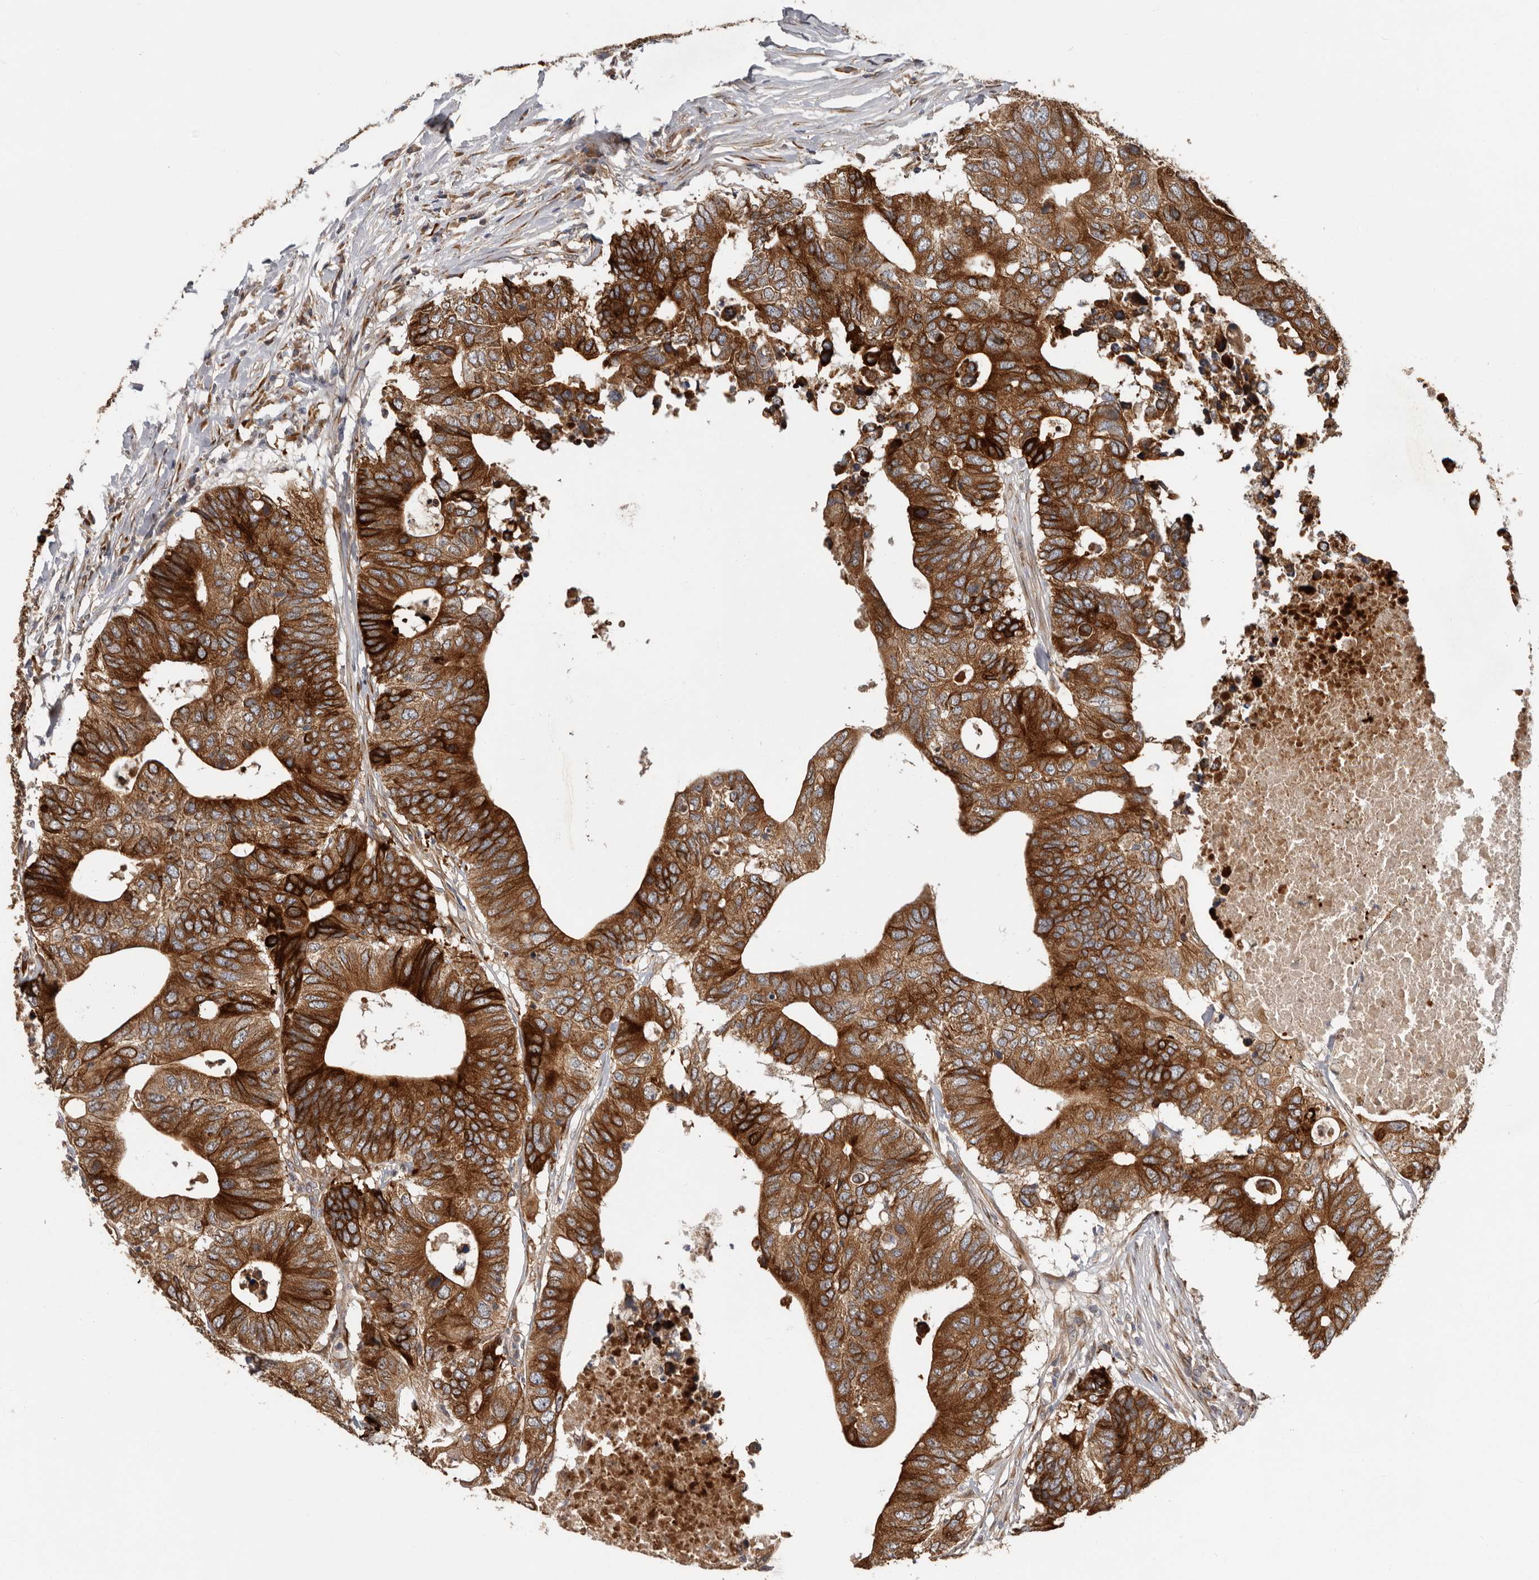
{"staining": {"intensity": "strong", "quantity": ">75%", "location": "cytoplasmic/membranous"}, "tissue": "colorectal cancer", "cell_type": "Tumor cells", "image_type": "cancer", "snomed": [{"axis": "morphology", "description": "Adenocarcinoma, NOS"}, {"axis": "topography", "description": "Colon"}], "caption": "Protein staining exhibits strong cytoplasmic/membranous positivity in approximately >75% of tumor cells in adenocarcinoma (colorectal).", "gene": "MTF1", "patient": {"sex": "male", "age": 71}}